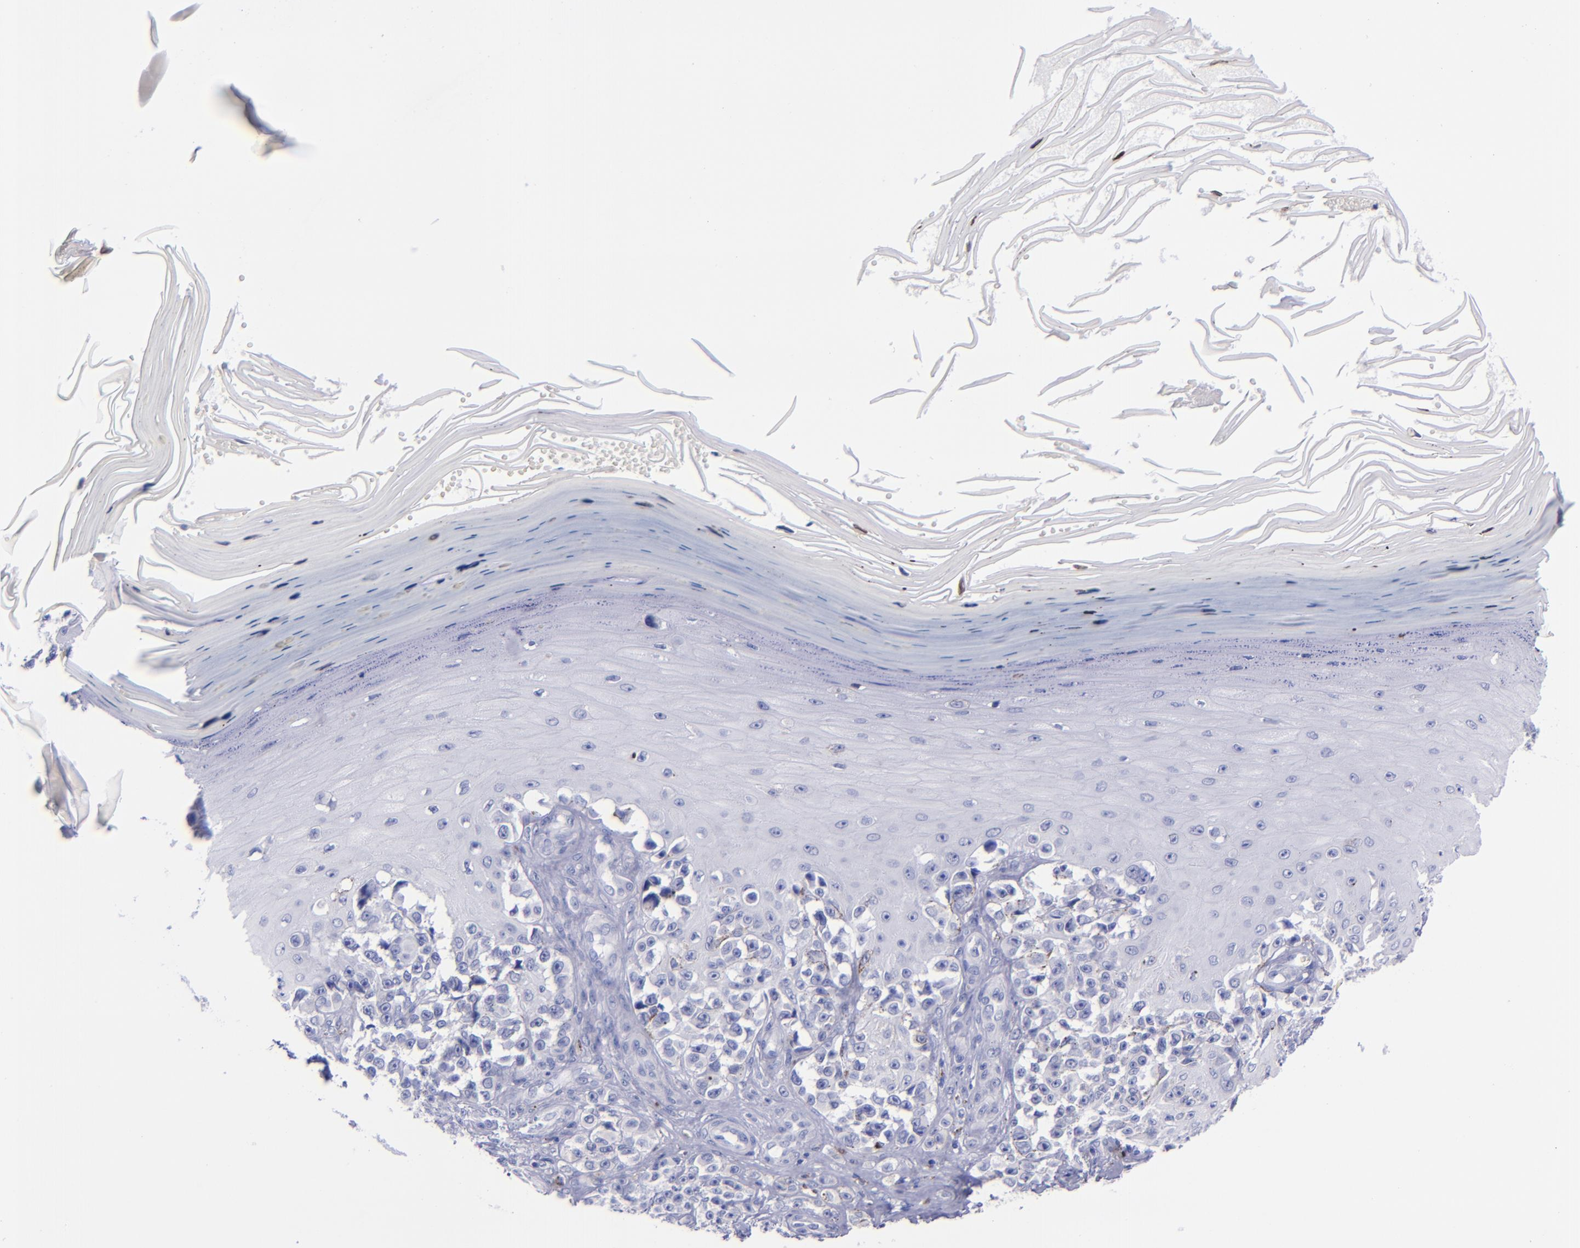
{"staining": {"intensity": "negative", "quantity": "none", "location": "none"}, "tissue": "melanoma", "cell_type": "Tumor cells", "image_type": "cancer", "snomed": [{"axis": "morphology", "description": "Malignant melanoma, NOS"}, {"axis": "topography", "description": "Skin"}], "caption": "Tumor cells are negative for brown protein staining in malignant melanoma.", "gene": "SV2A", "patient": {"sex": "female", "age": 82}}